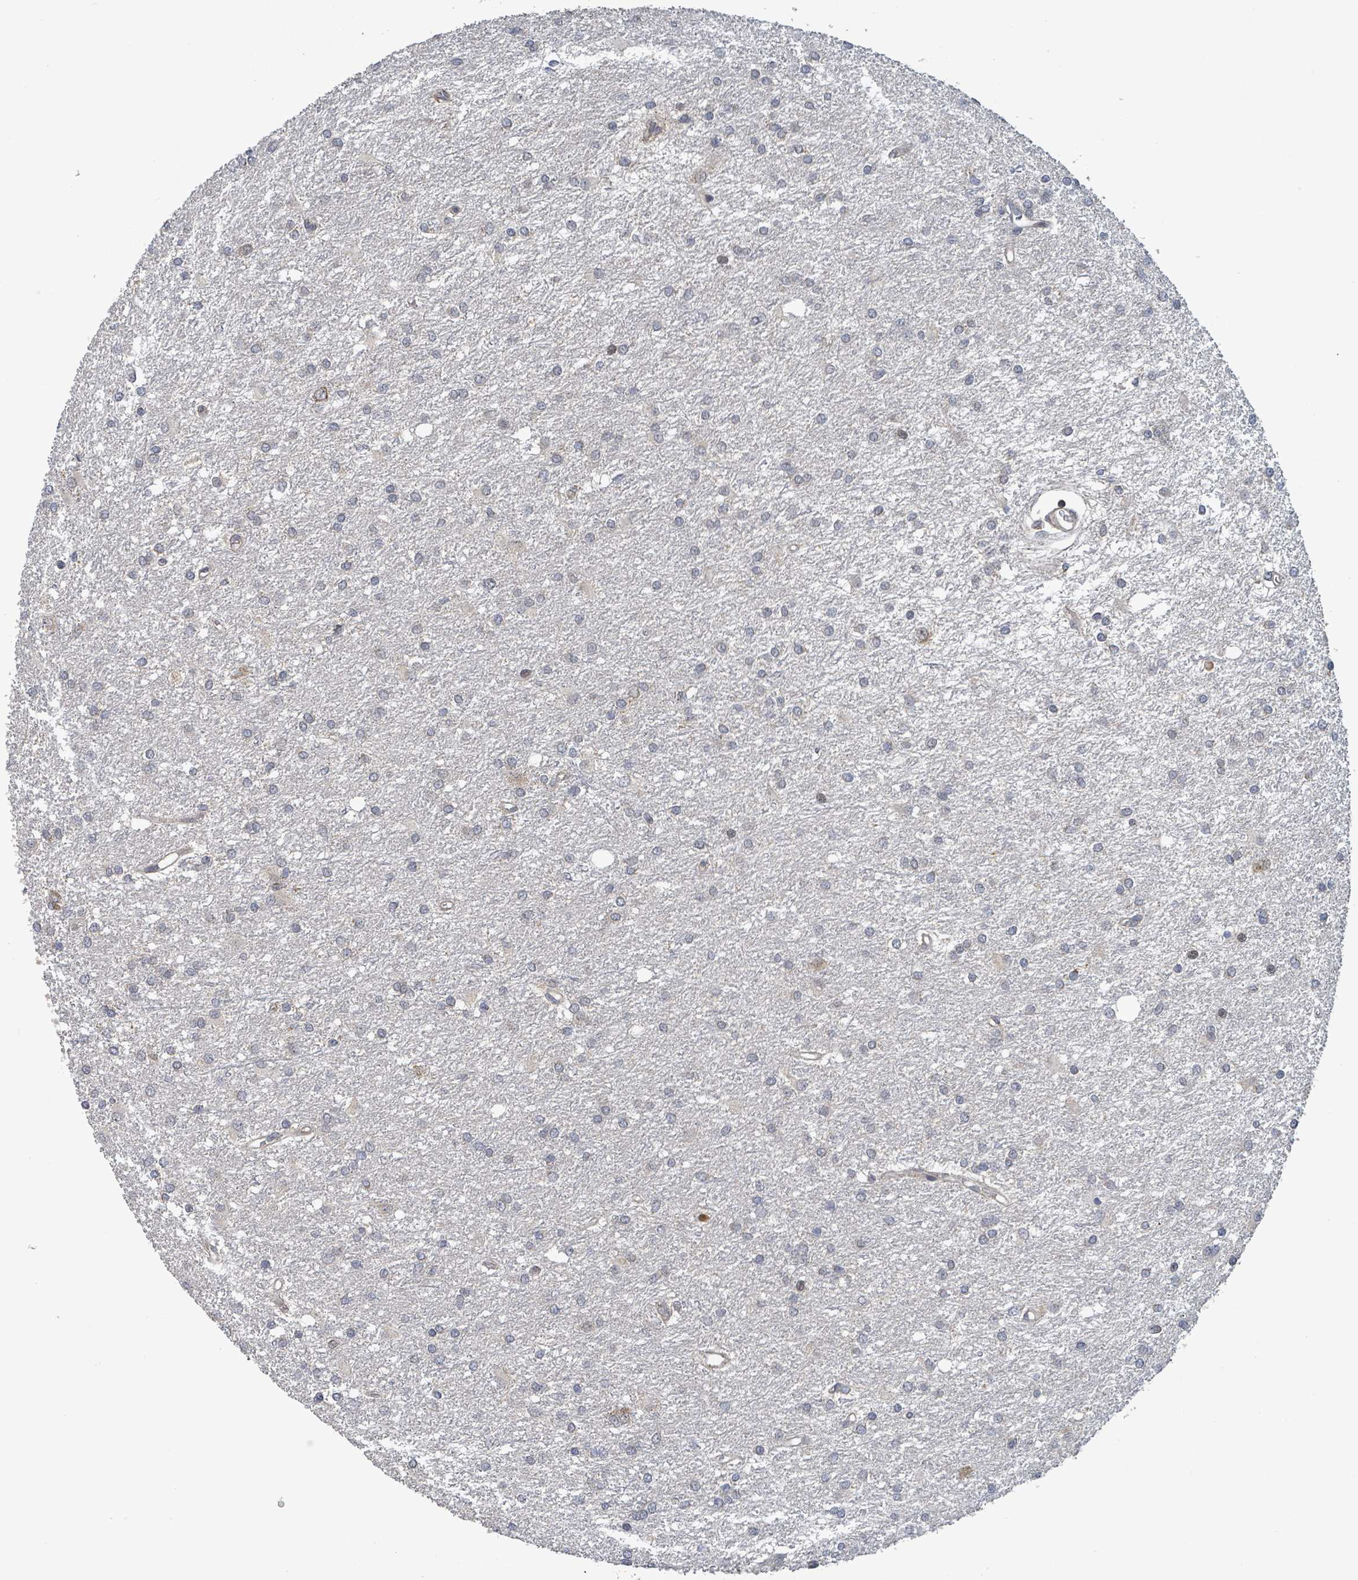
{"staining": {"intensity": "negative", "quantity": "none", "location": "none"}, "tissue": "glioma", "cell_type": "Tumor cells", "image_type": "cancer", "snomed": [{"axis": "morphology", "description": "Glioma, malignant, High grade"}, {"axis": "topography", "description": "Brain"}], "caption": "The immunohistochemistry (IHC) micrograph has no significant positivity in tumor cells of high-grade glioma (malignant) tissue.", "gene": "COQ6", "patient": {"sex": "female", "age": 50}}